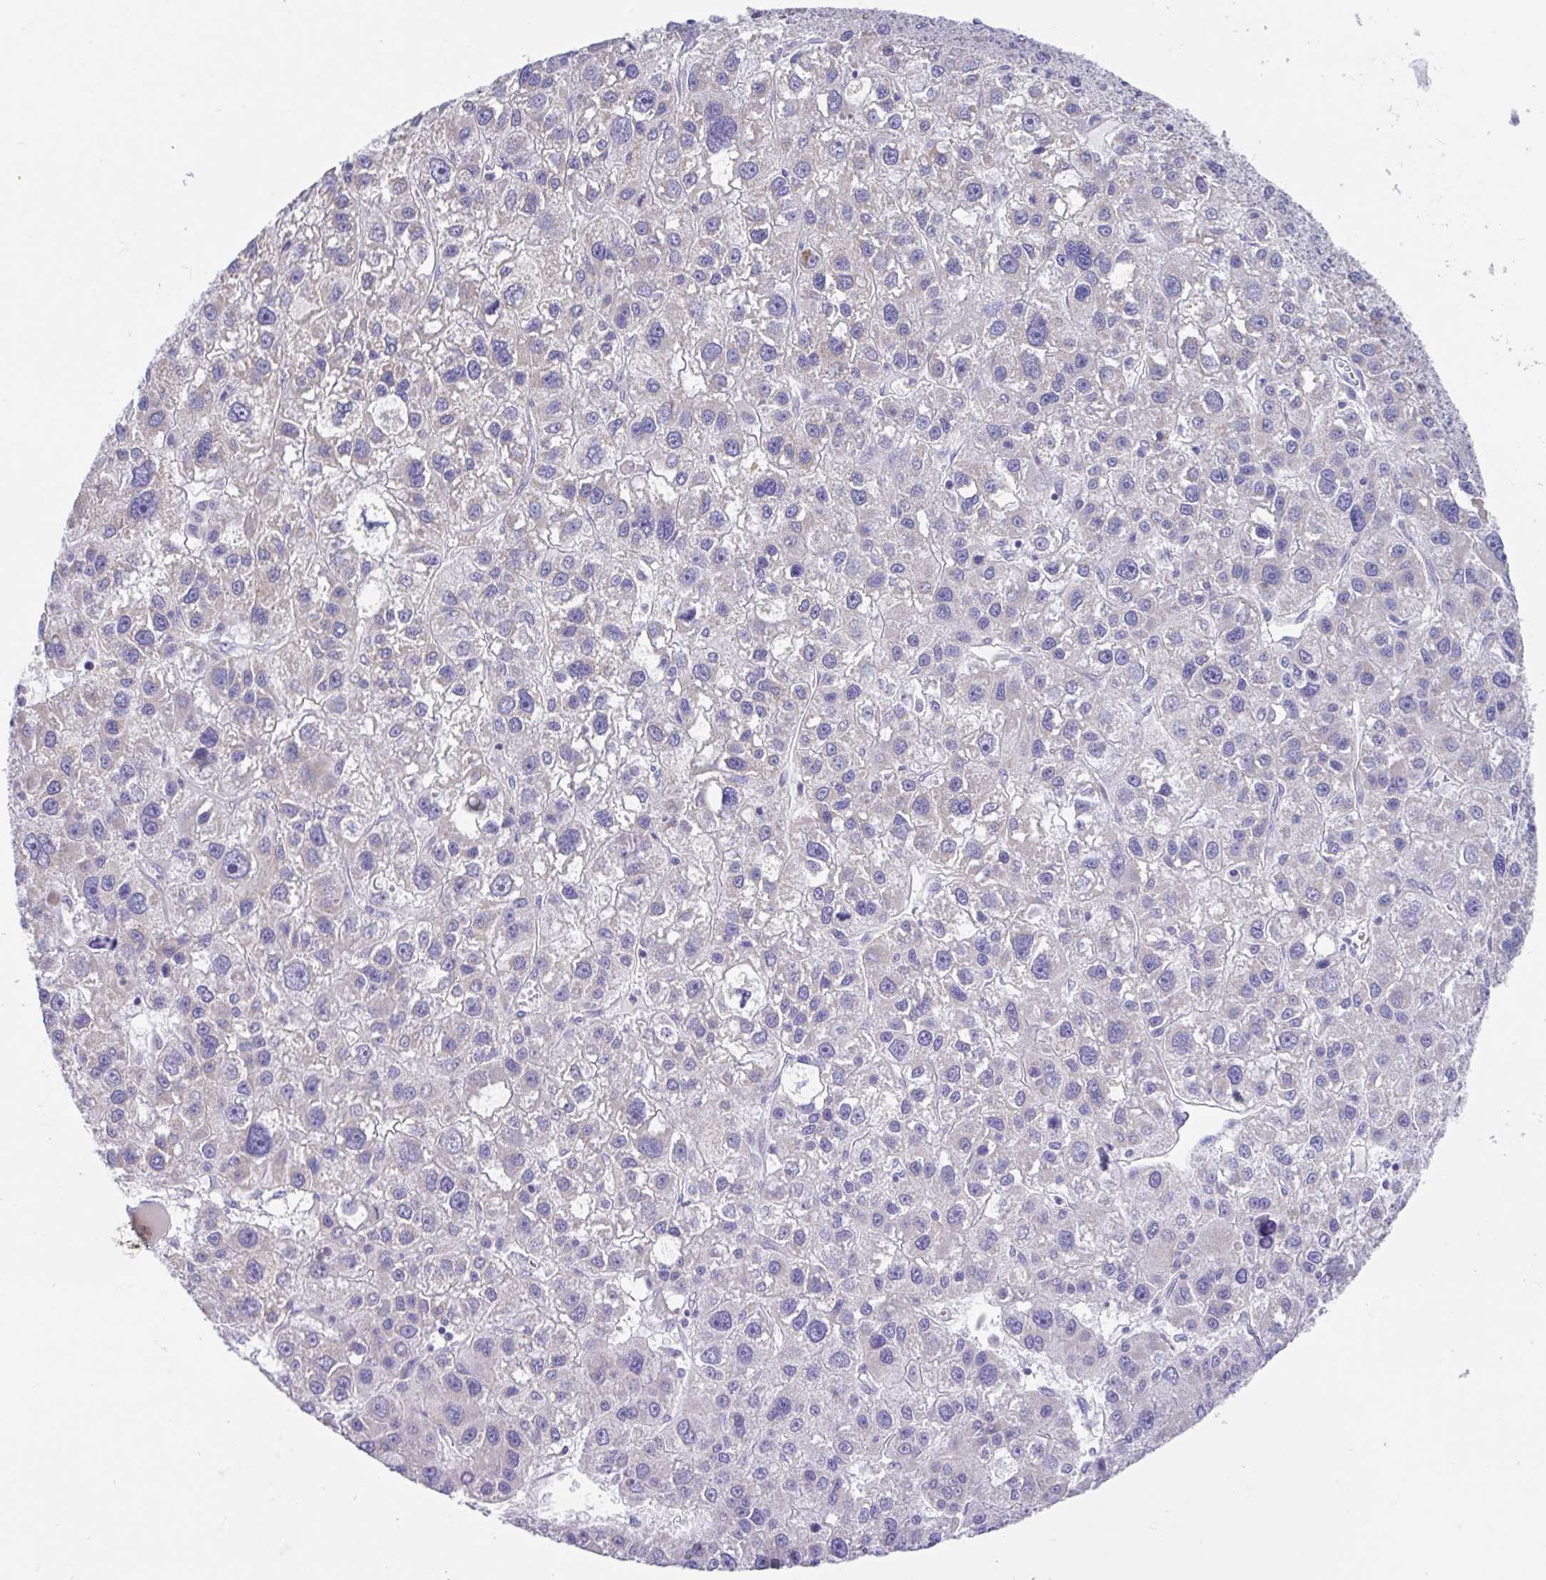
{"staining": {"intensity": "negative", "quantity": "none", "location": "none"}, "tissue": "liver cancer", "cell_type": "Tumor cells", "image_type": "cancer", "snomed": [{"axis": "morphology", "description": "Carcinoma, Hepatocellular, NOS"}, {"axis": "topography", "description": "Liver"}], "caption": "An immunohistochemistry micrograph of liver cancer (hepatocellular carcinoma) is shown. There is no staining in tumor cells of liver cancer (hepatocellular carcinoma).", "gene": "CCSAP", "patient": {"sex": "male", "age": 73}}